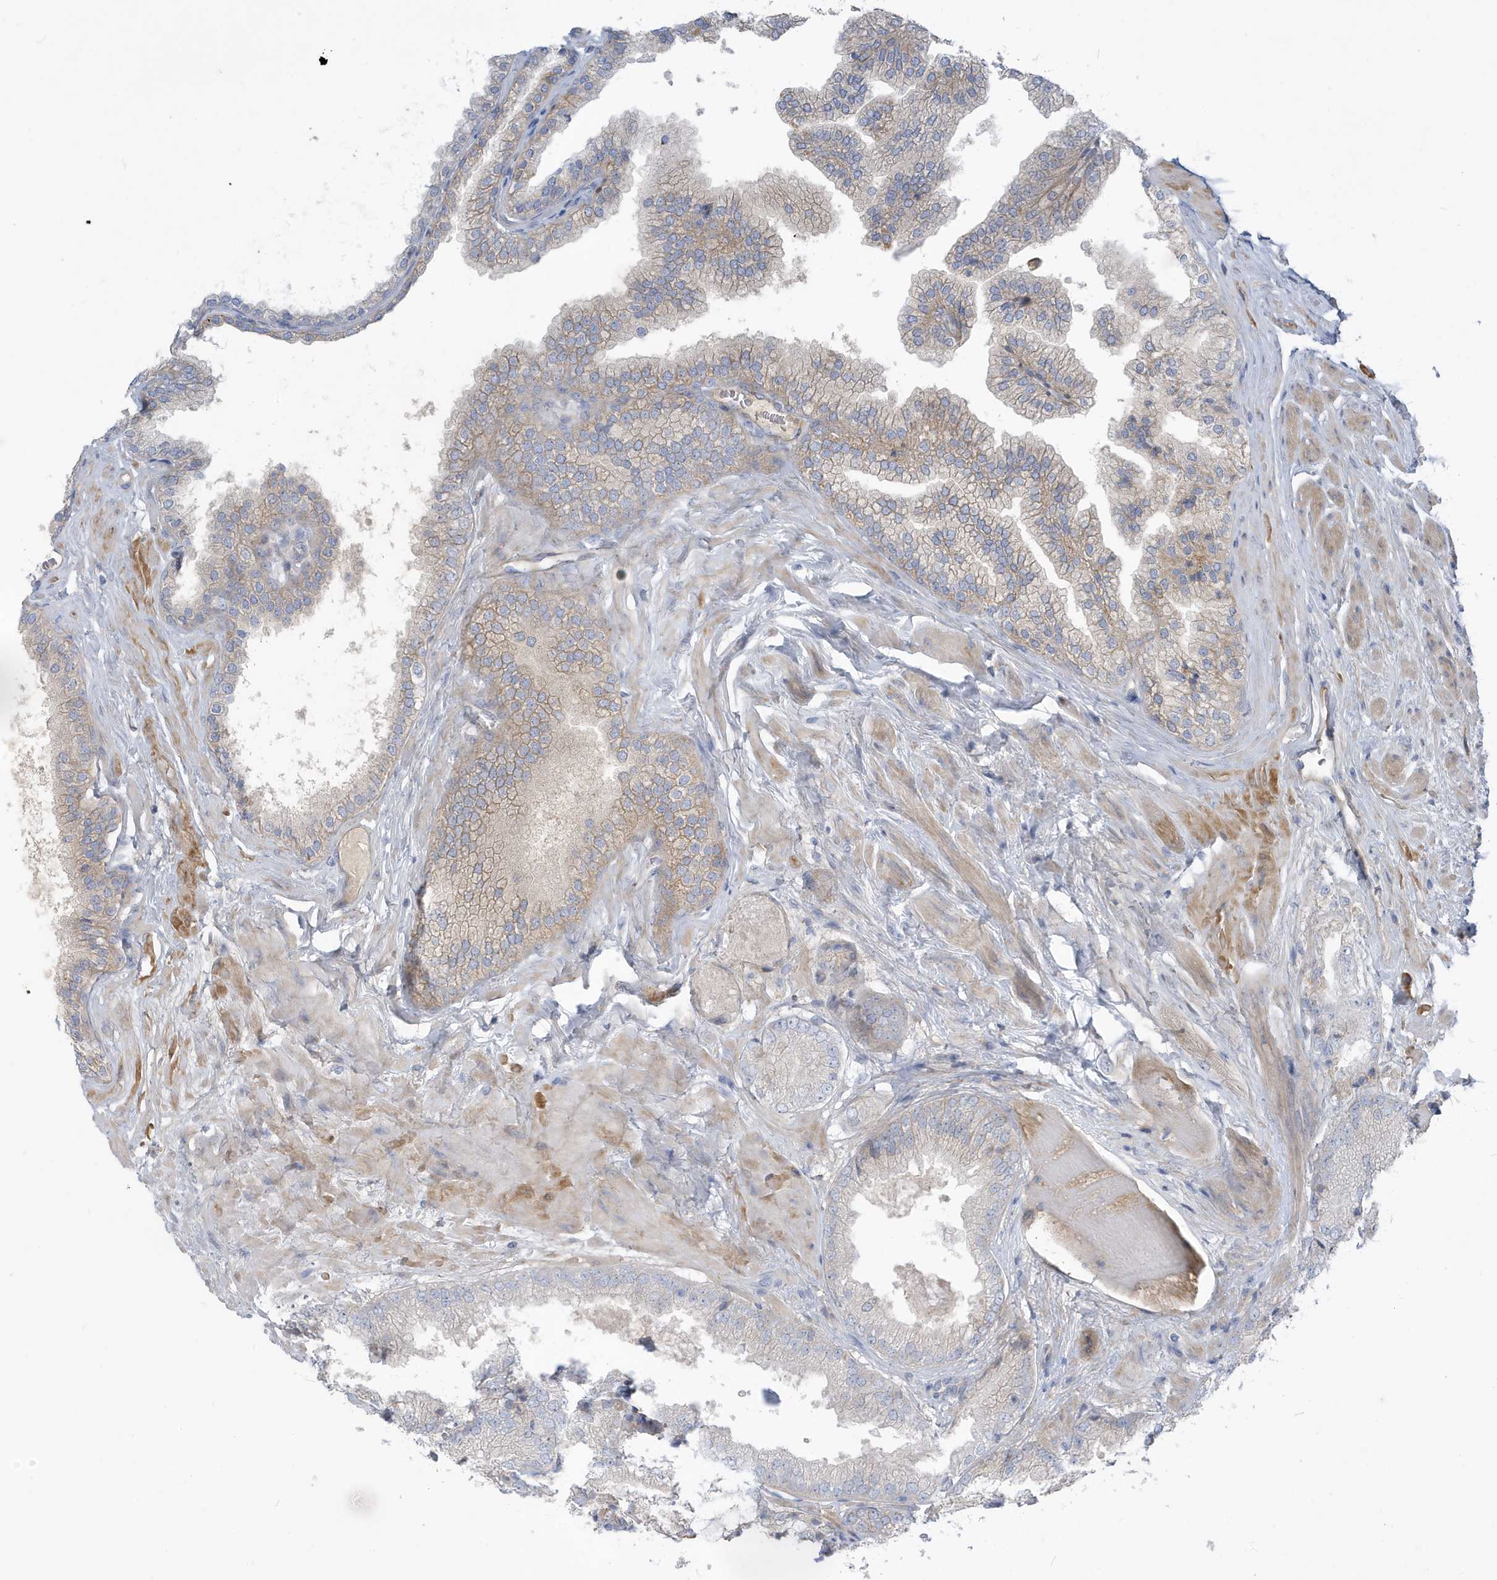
{"staining": {"intensity": "weak", "quantity": "25%-75%", "location": "cytoplasmic/membranous"}, "tissue": "prostate cancer", "cell_type": "Tumor cells", "image_type": "cancer", "snomed": [{"axis": "morphology", "description": "Adenocarcinoma, High grade"}, {"axis": "topography", "description": "Prostate"}], "caption": "Weak cytoplasmic/membranous positivity for a protein is present in about 25%-75% of tumor cells of prostate cancer using immunohistochemistry (IHC).", "gene": "ATP13A5", "patient": {"sex": "male", "age": 58}}